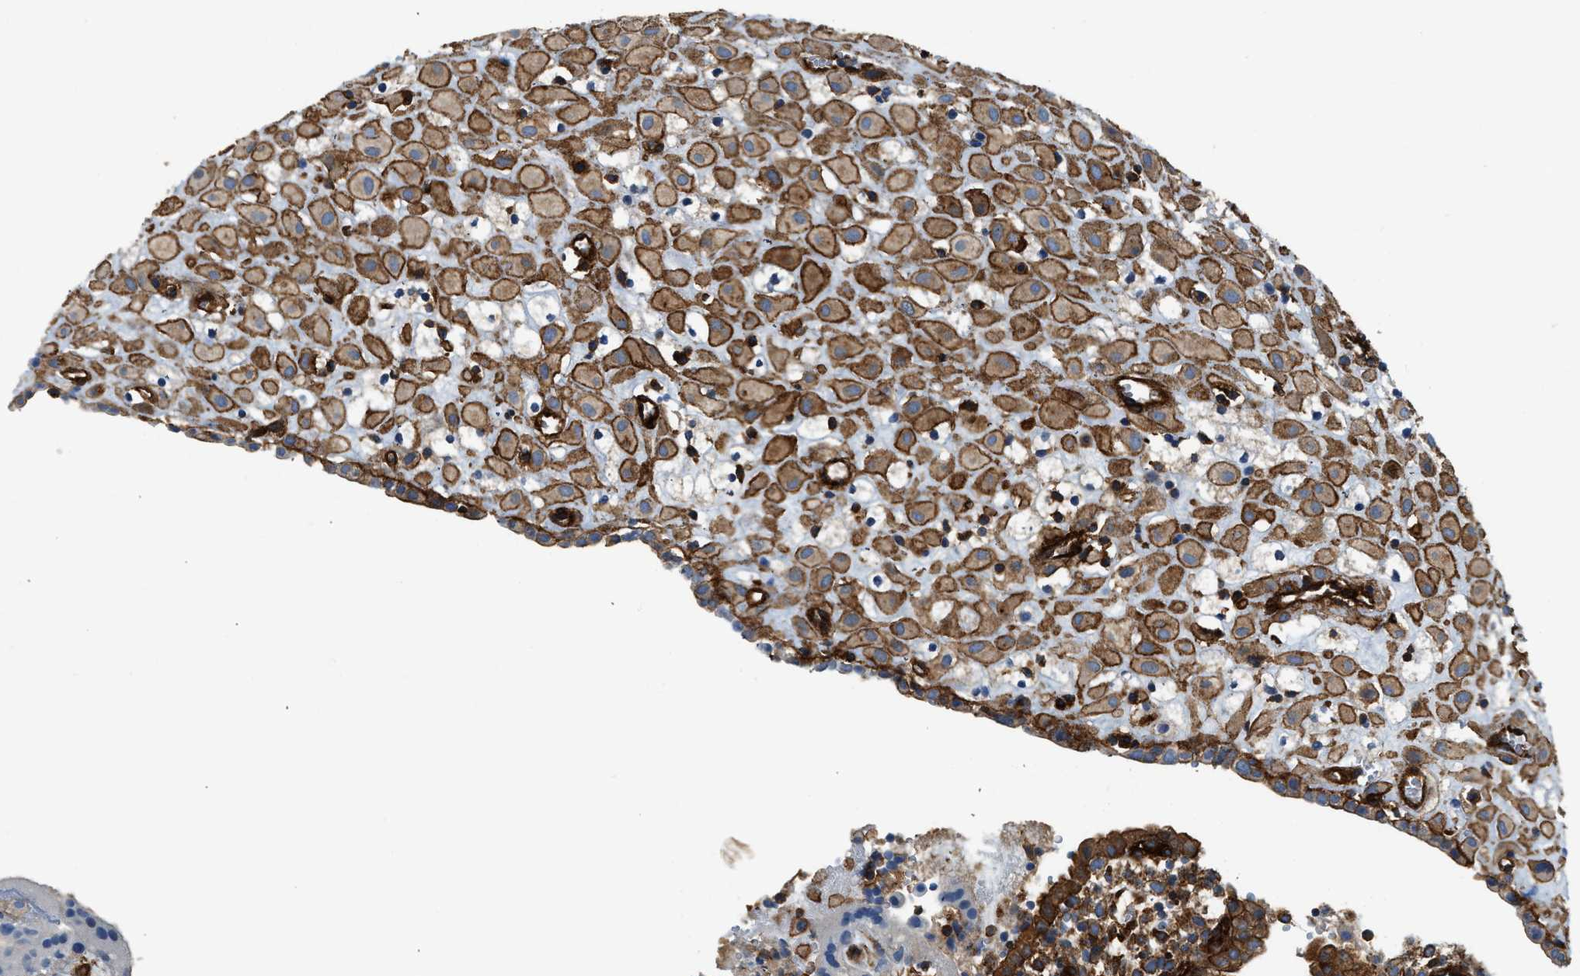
{"staining": {"intensity": "moderate", "quantity": ">75%", "location": "cytoplasmic/membranous"}, "tissue": "placenta", "cell_type": "Decidual cells", "image_type": "normal", "snomed": [{"axis": "morphology", "description": "Normal tissue, NOS"}, {"axis": "topography", "description": "Placenta"}], "caption": "Immunohistochemical staining of normal human placenta displays moderate cytoplasmic/membranous protein positivity in approximately >75% of decidual cells.", "gene": "HIP1", "patient": {"sex": "female", "age": 18}}